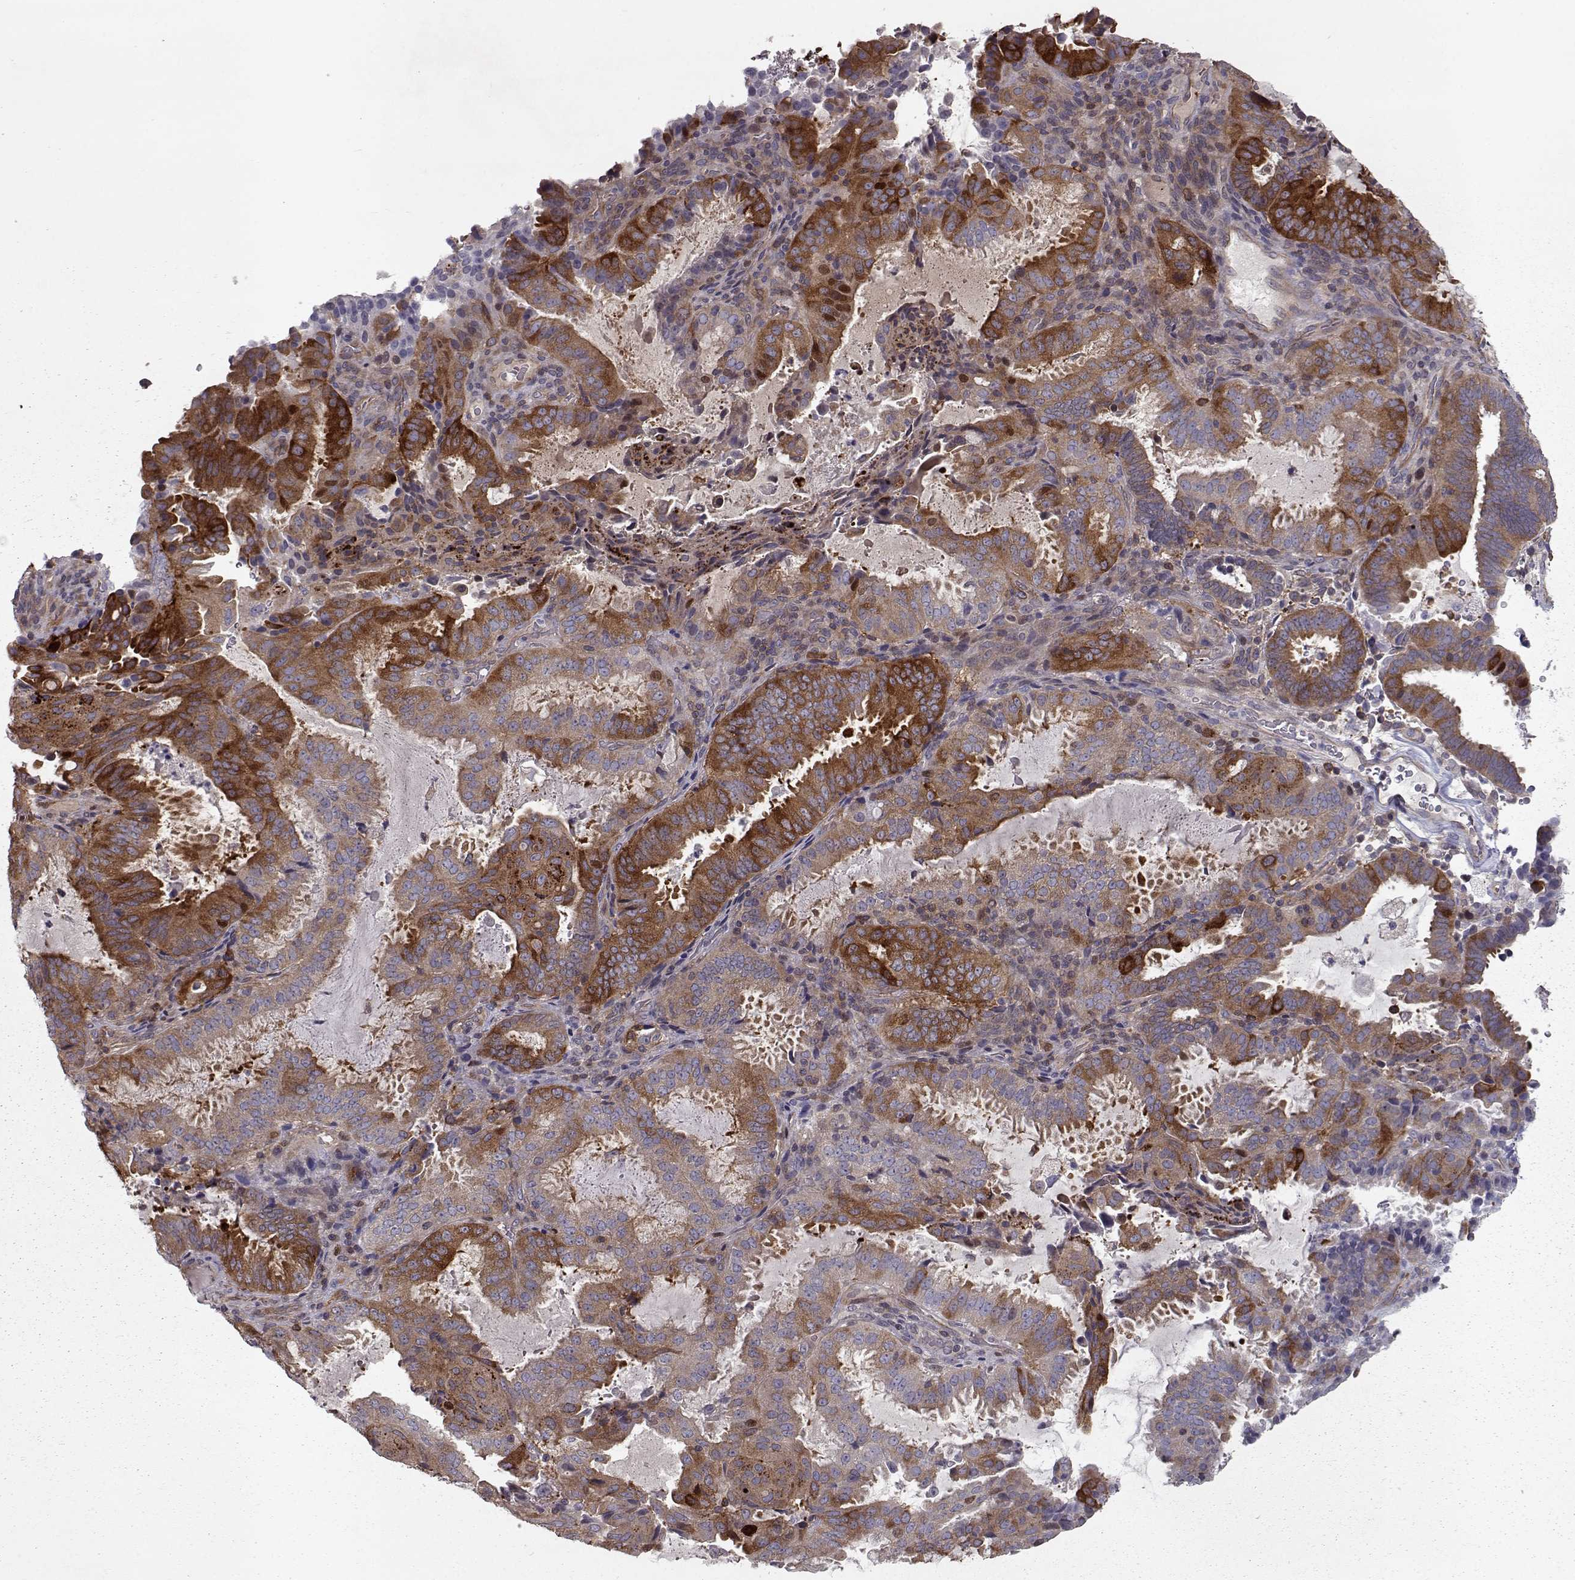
{"staining": {"intensity": "strong", "quantity": ">75%", "location": "cytoplasmic/membranous"}, "tissue": "ovarian cancer", "cell_type": "Tumor cells", "image_type": "cancer", "snomed": [{"axis": "morphology", "description": "Carcinoma, endometroid"}, {"axis": "topography", "description": "Ovary"}], "caption": "A micrograph of ovarian endometroid carcinoma stained for a protein displays strong cytoplasmic/membranous brown staining in tumor cells. The protein of interest is shown in brown color, while the nuclei are stained blue.", "gene": "RANBP1", "patient": {"sex": "female", "age": 41}}